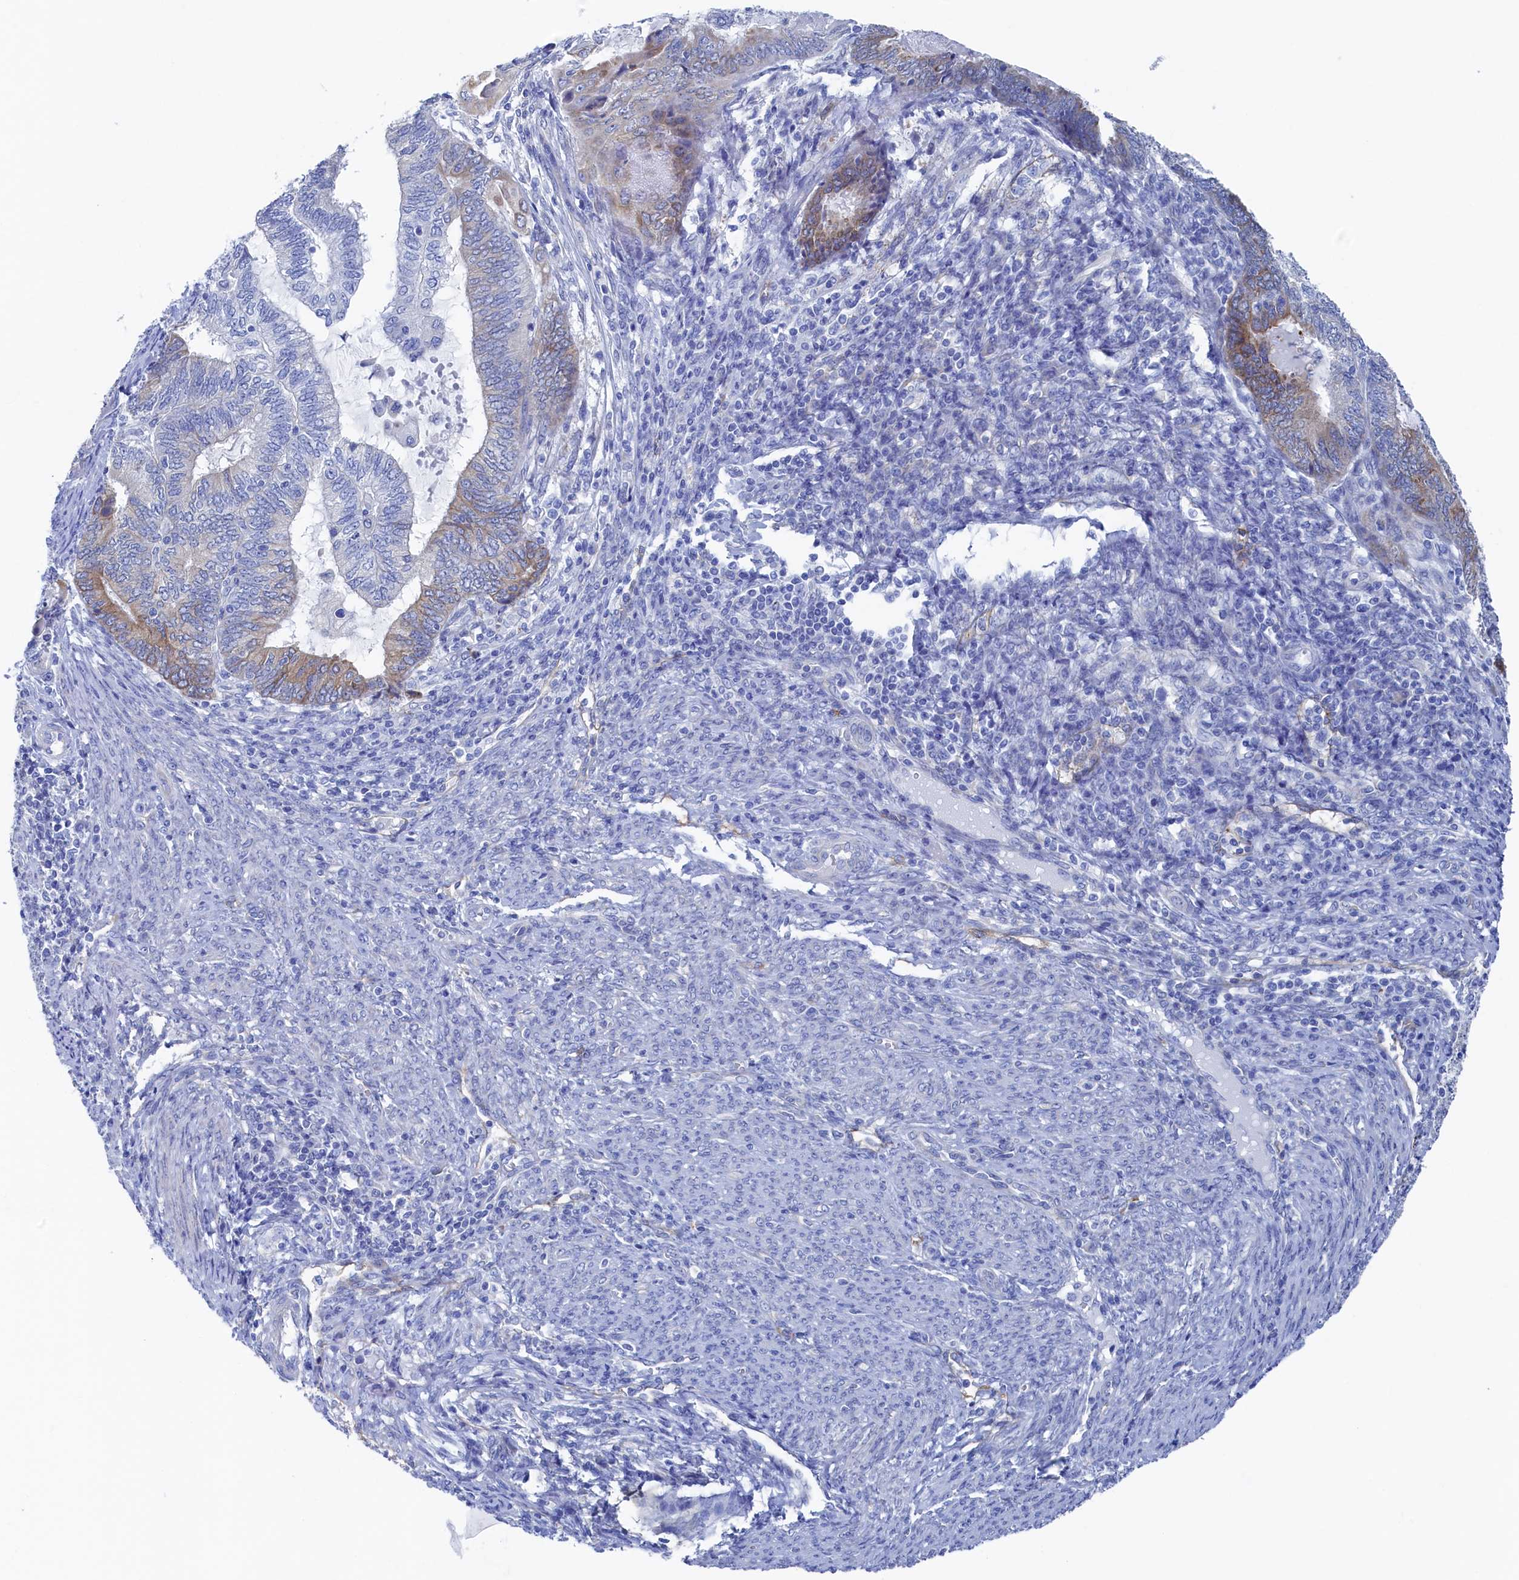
{"staining": {"intensity": "moderate", "quantity": "<25%", "location": "cytoplasmic/membranous"}, "tissue": "endometrial cancer", "cell_type": "Tumor cells", "image_type": "cancer", "snomed": [{"axis": "morphology", "description": "Adenocarcinoma, NOS"}, {"axis": "topography", "description": "Uterus"}, {"axis": "topography", "description": "Endometrium"}], "caption": "Endometrial adenocarcinoma stained with IHC reveals moderate cytoplasmic/membranous positivity in about <25% of tumor cells.", "gene": "TMOD2", "patient": {"sex": "female", "age": 70}}